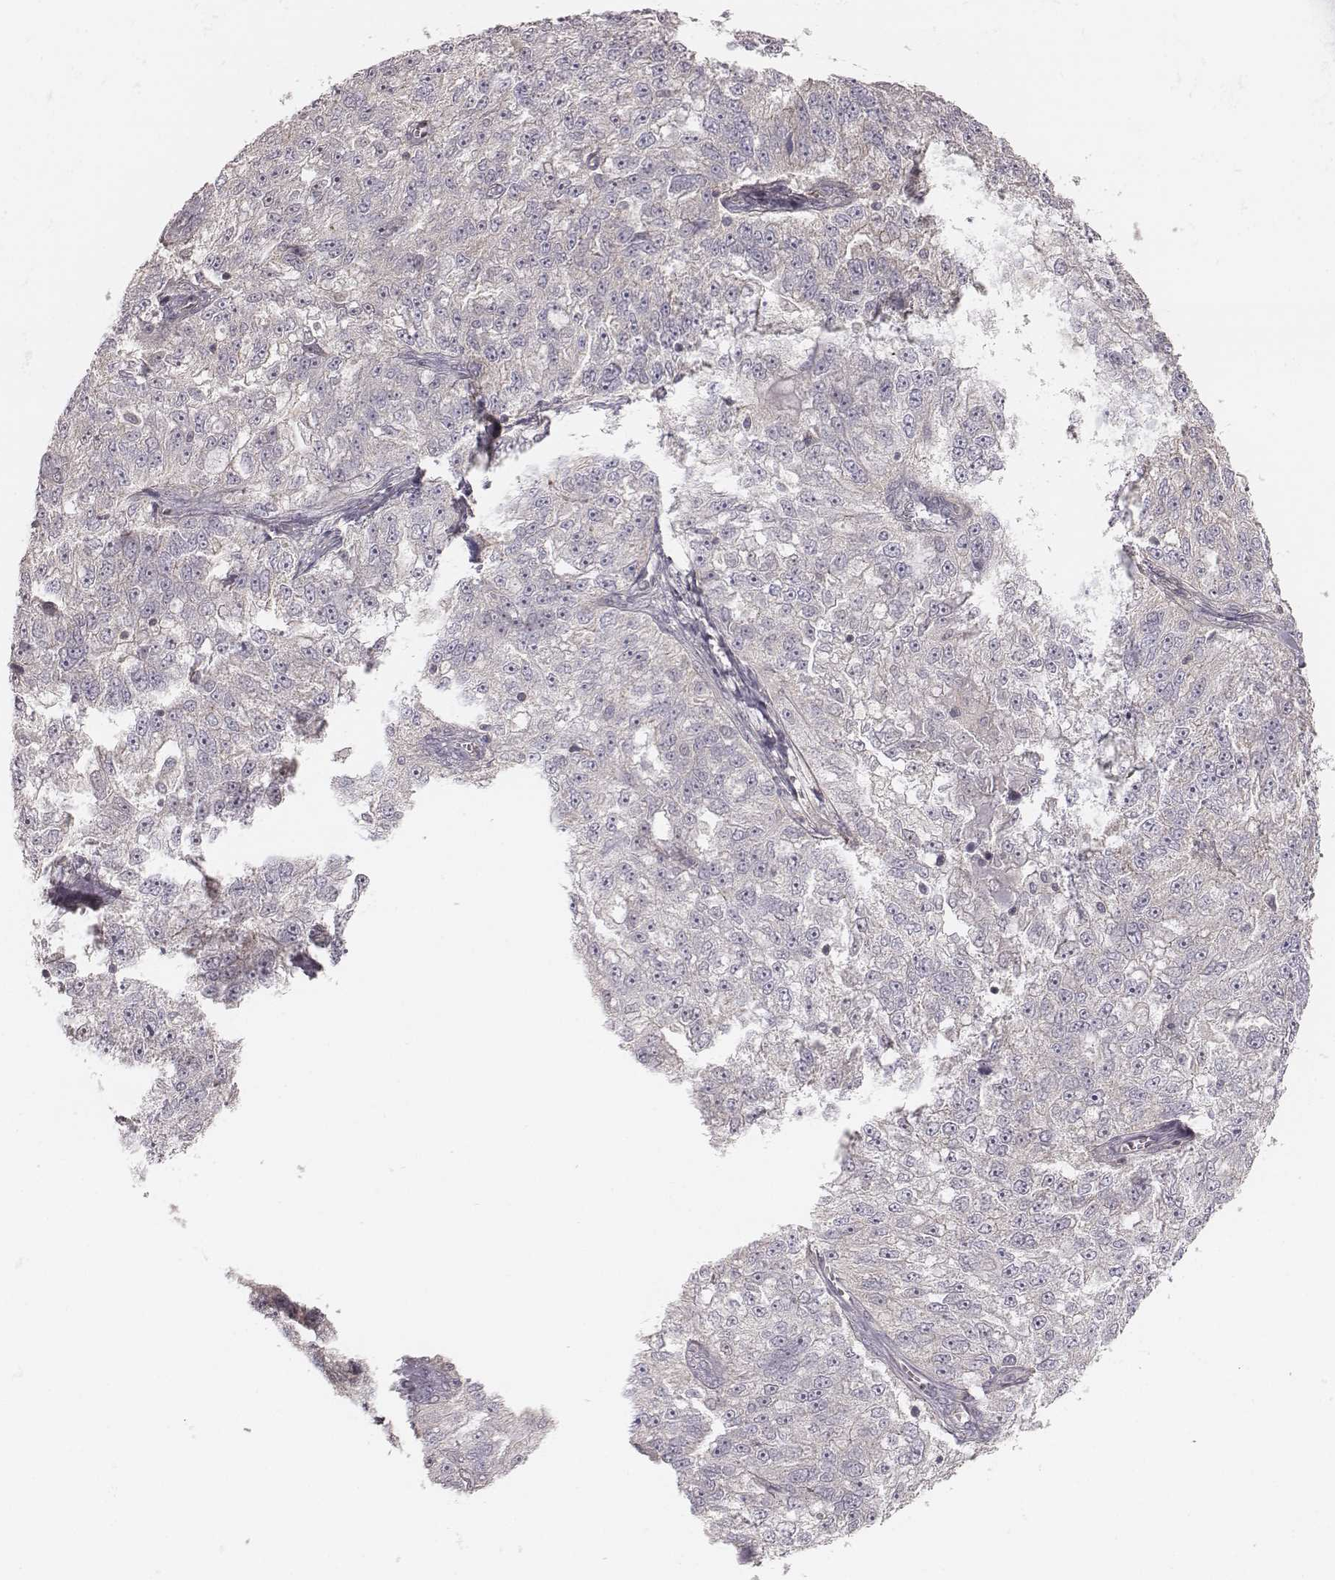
{"staining": {"intensity": "negative", "quantity": "none", "location": "none"}, "tissue": "ovarian cancer", "cell_type": "Tumor cells", "image_type": "cancer", "snomed": [{"axis": "morphology", "description": "Cystadenocarcinoma, serous, NOS"}, {"axis": "topography", "description": "Ovary"}], "caption": "Immunohistochemistry (IHC) histopathology image of neoplastic tissue: serous cystadenocarcinoma (ovarian) stained with DAB reveals no significant protein expression in tumor cells.", "gene": "TDRD5", "patient": {"sex": "female", "age": 51}}